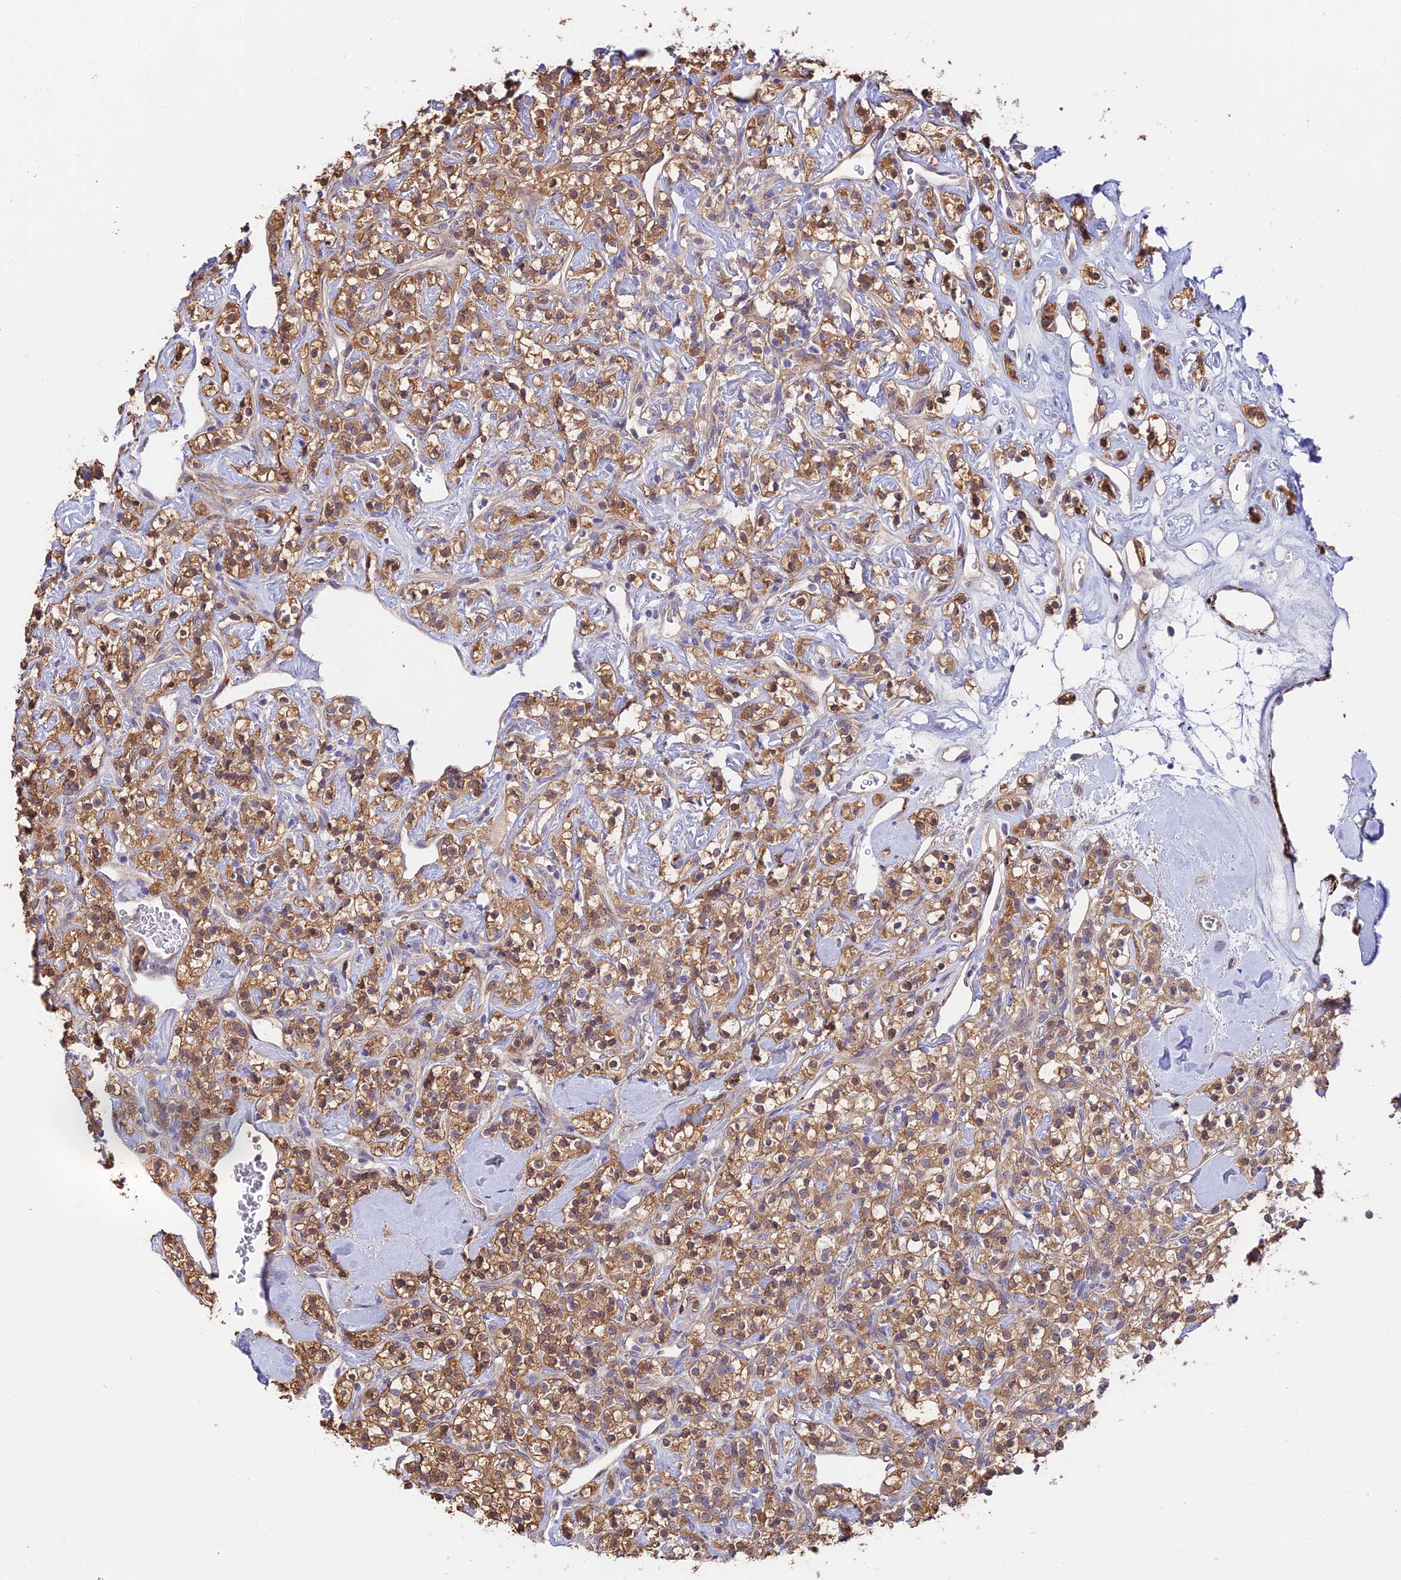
{"staining": {"intensity": "moderate", "quantity": ">75%", "location": "cytoplasmic/membranous"}, "tissue": "renal cancer", "cell_type": "Tumor cells", "image_type": "cancer", "snomed": [{"axis": "morphology", "description": "Adenocarcinoma, NOS"}, {"axis": "topography", "description": "Kidney"}], "caption": "DAB immunohistochemical staining of renal cancer (adenocarcinoma) demonstrates moderate cytoplasmic/membranous protein staining in approximately >75% of tumor cells.", "gene": "ANKRD50", "patient": {"sex": "male", "age": 77}}